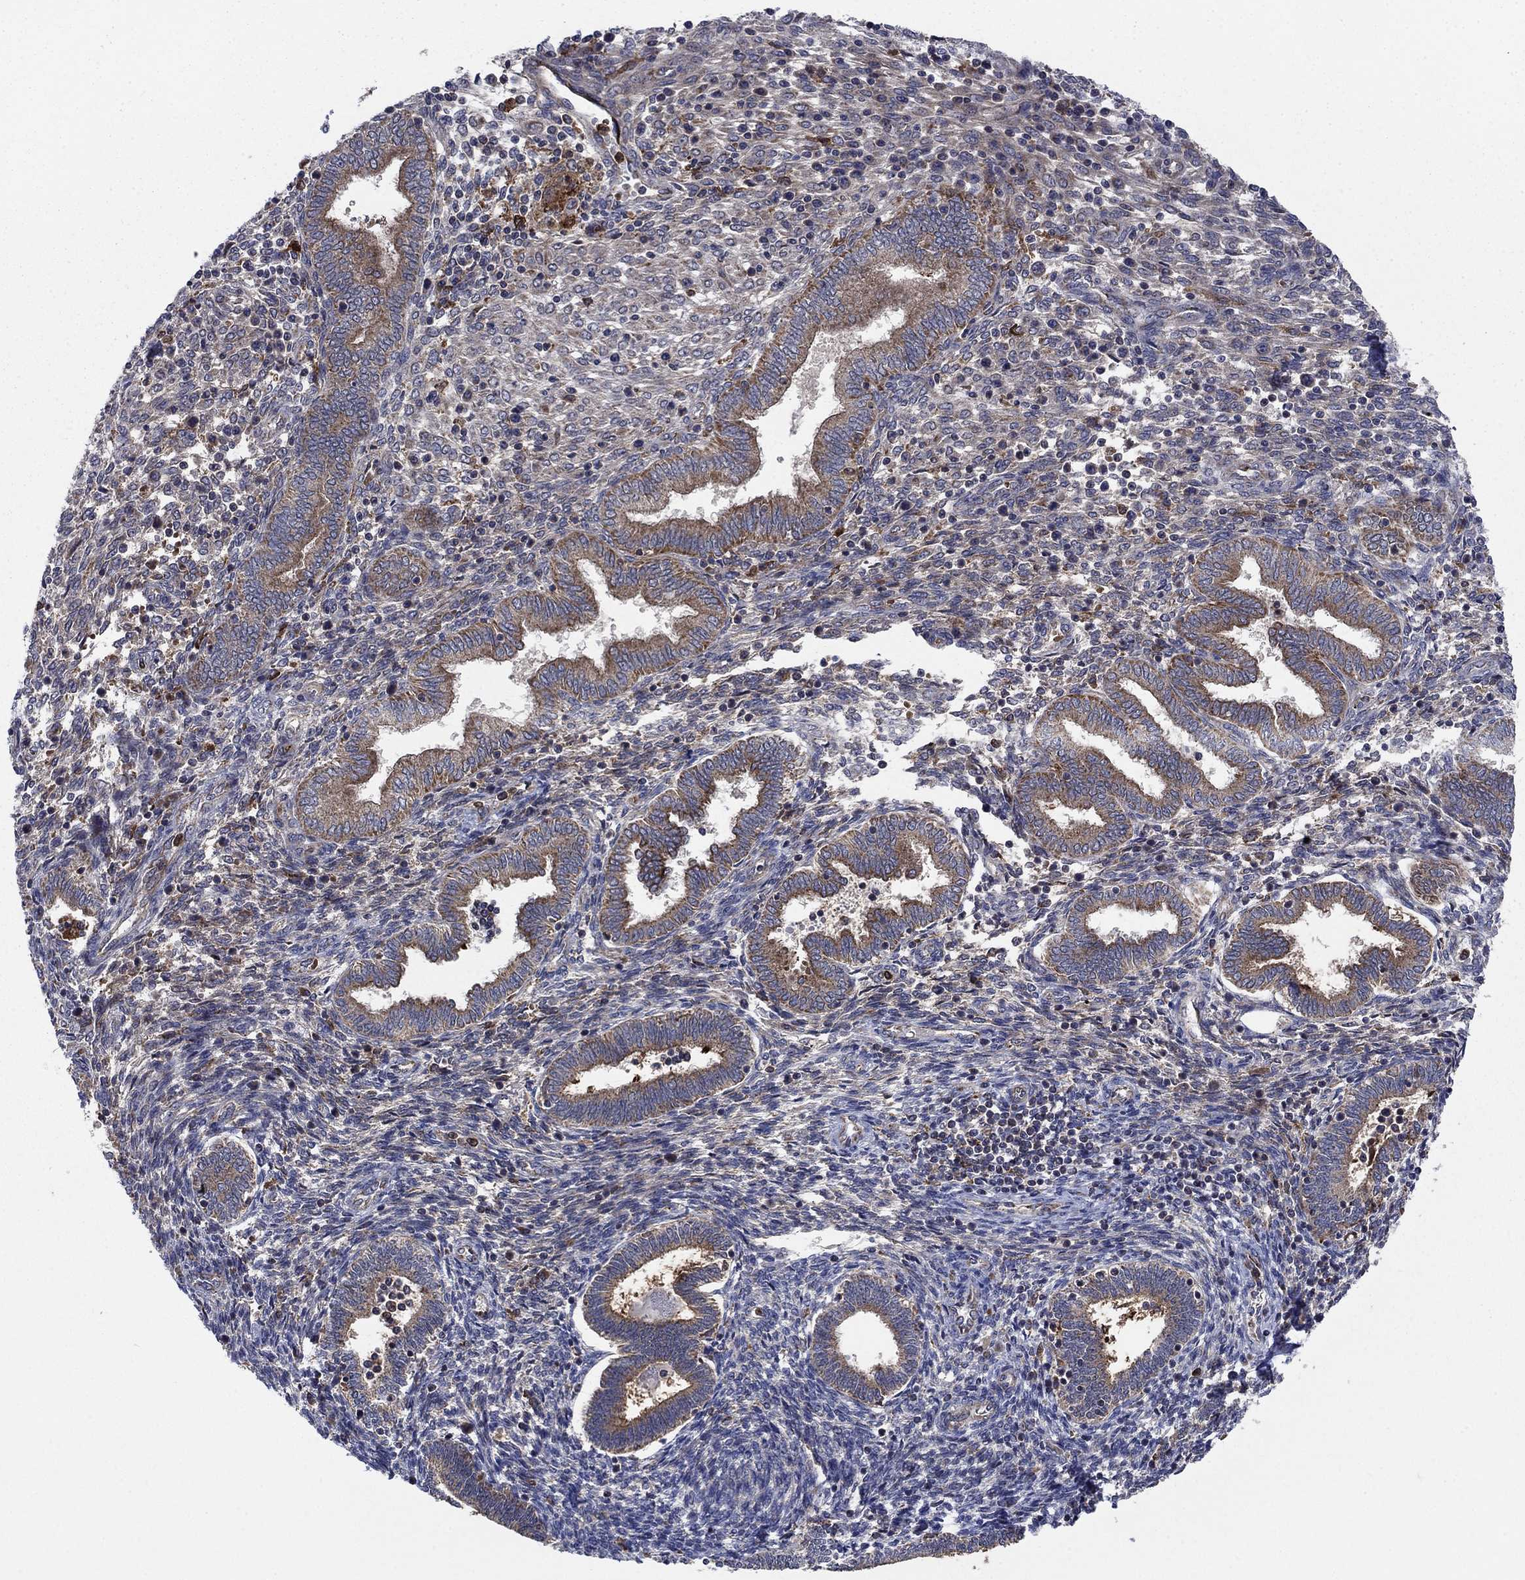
{"staining": {"intensity": "moderate", "quantity": "<25%", "location": "cytoplasmic/membranous"}, "tissue": "endometrium", "cell_type": "Cells in endometrial stroma", "image_type": "normal", "snomed": [{"axis": "morphology", "description": "Normal tissue, NOS"}, {"axis": "topography", "description": "Endometrium"}], "caption": "Approximately <25% of cells in endometrial stroma in unremarkable endometrium exhibit moderate cytoplasmic/membranous protein staining as visualized by brown immunohistochemical staining.", "gene": "RNF19B", "patient": {"sex": "female", "age": 42}}